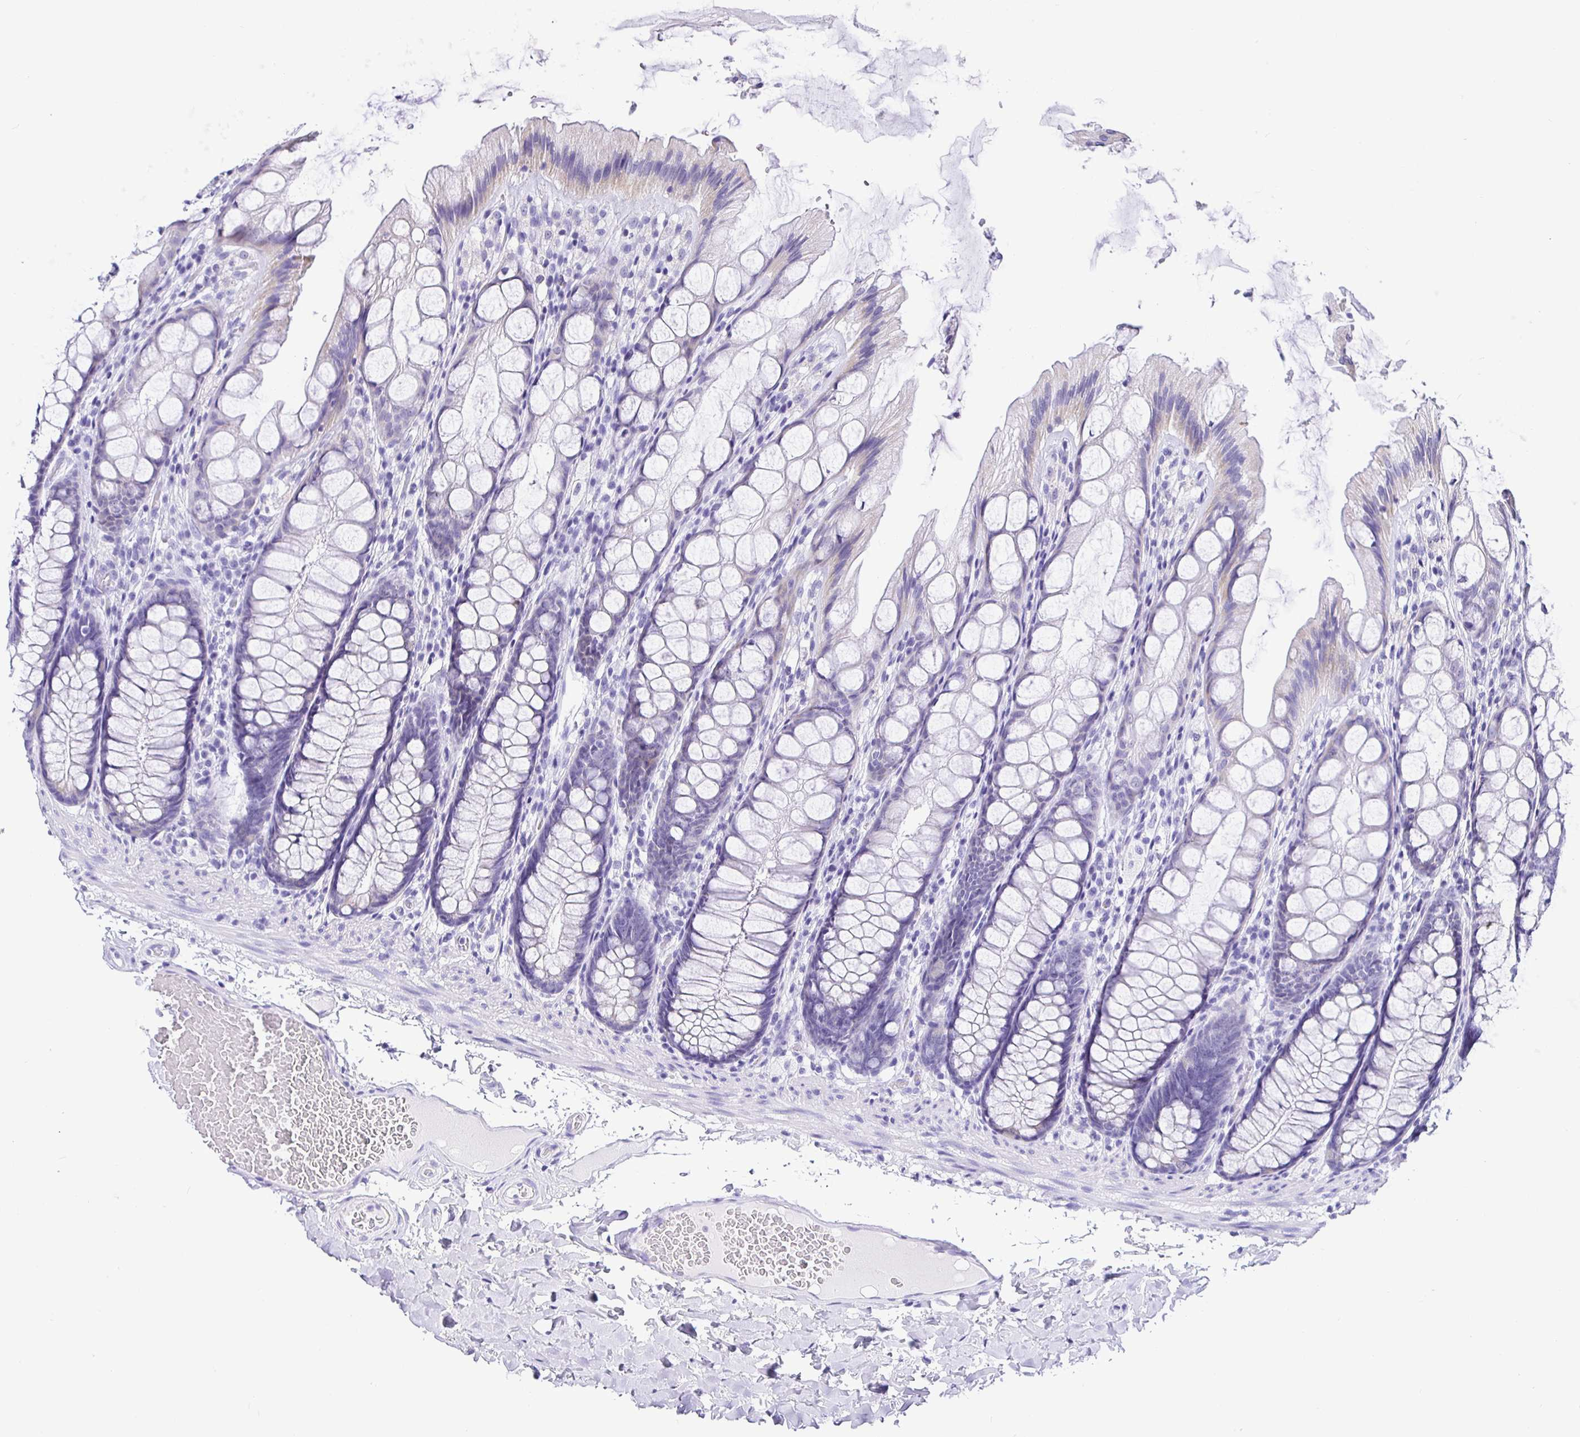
{"staining": {"intensity": "negative", "quantity": "none", "location": "none"}, "tissue": "colon", "cell_type": "Endothelial cells", "image_type": "normal", "snomed": [{"axis": "morphology", "description": "Normal tissue, NOS"}, {"axis": "topography", "description": "Colon"}], "caption": "Protein analysis of normal colon displays no significant positivity in endothelial cells.", "gene": "PRAMEF18", "patient": {"sex": "male", "age": 47}}